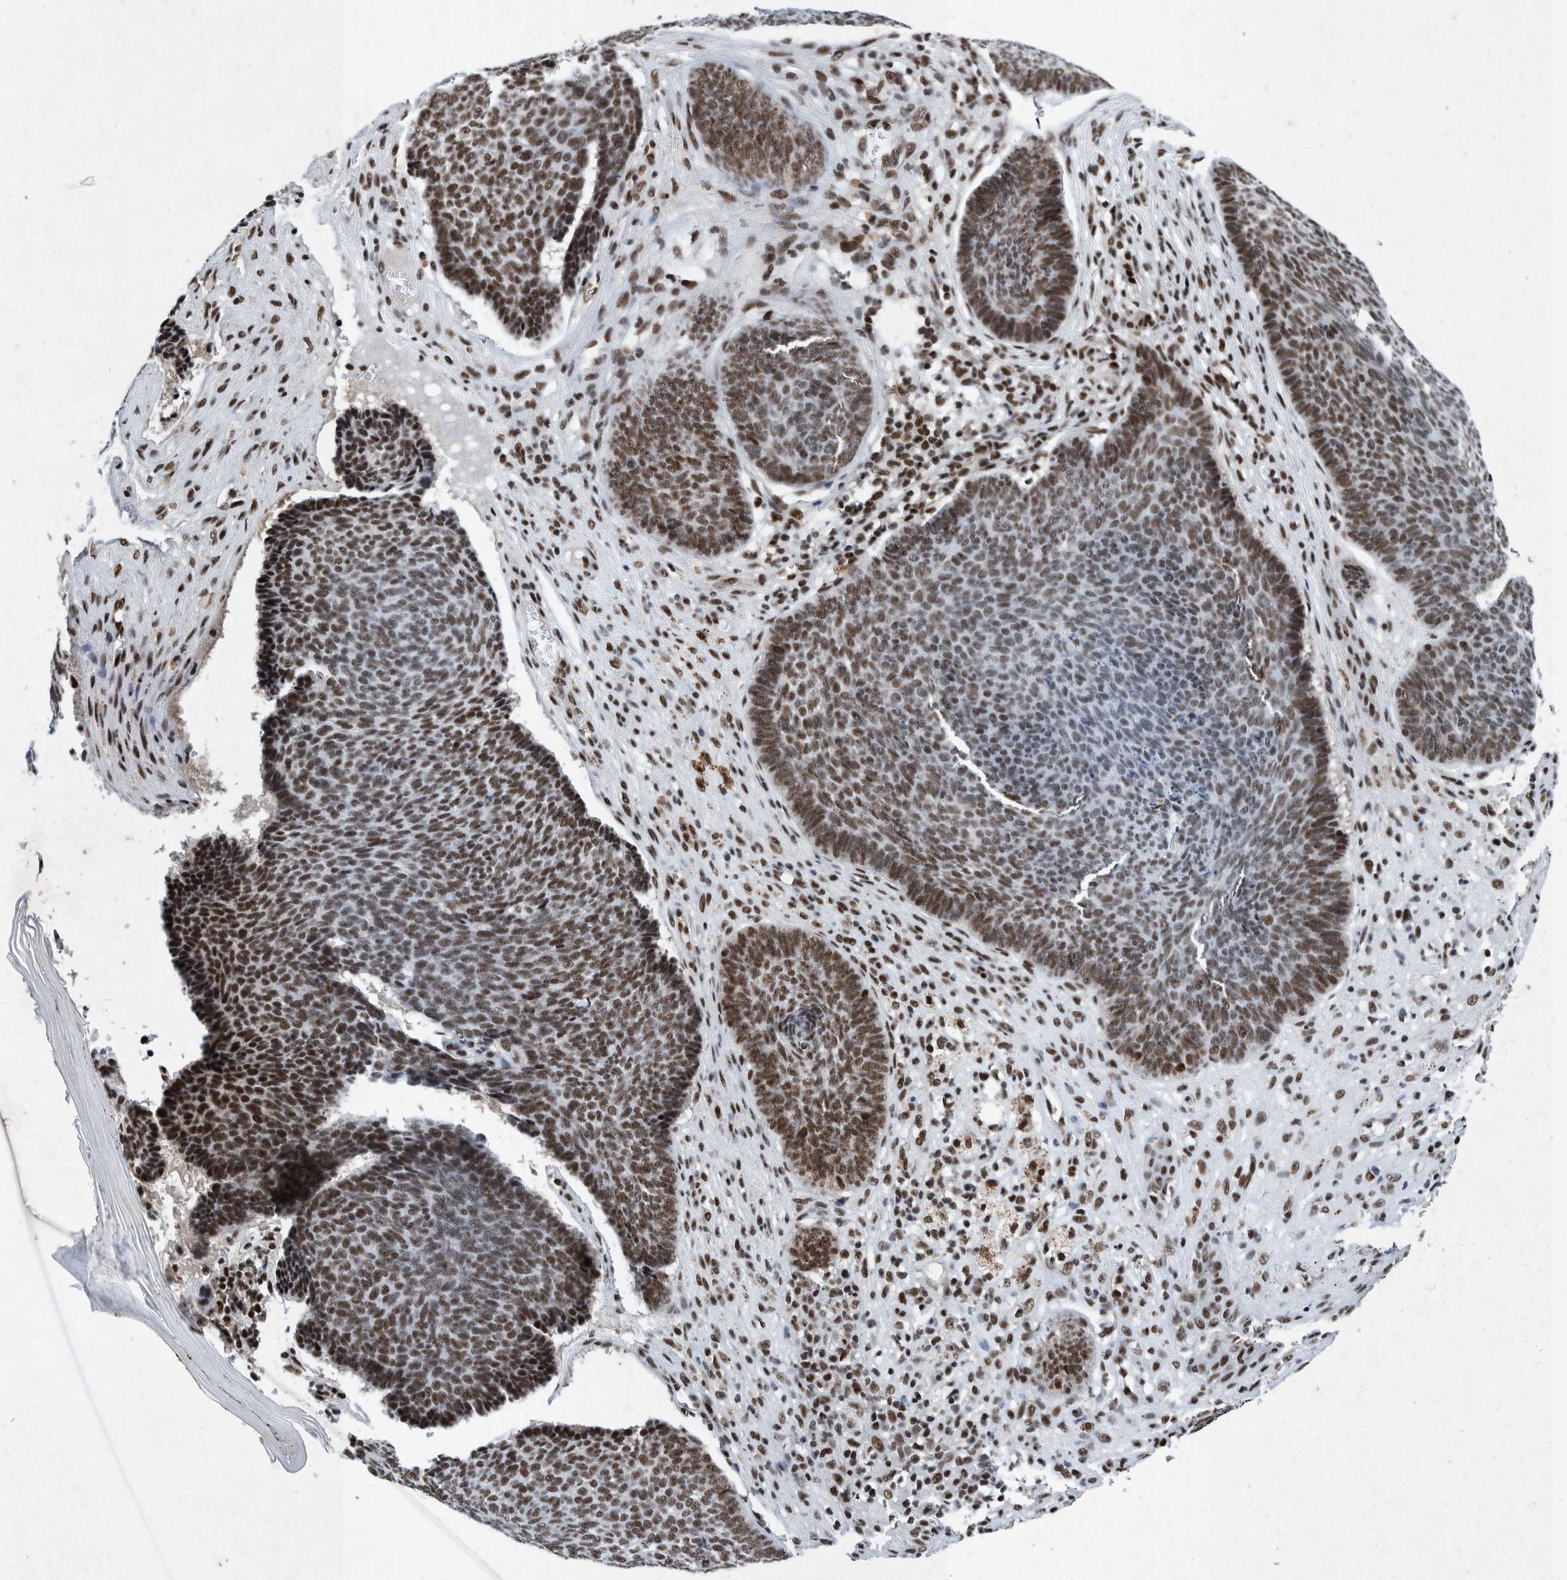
{"staining": {"intensity": "strong", "quantity": ">75%", "location": "nuclear"}, "tissue": "skin cancer", "cell_type": "Tumor cells", "image_type": "cancer", "snomed": [{"axis": "morphology", "description": "Basal cell carcinoma"}, {"axis": "topography", "description": "Skin"}], "caption": "Immunohistochemical staining of human skin cancer (basal cell carcinoma) displays strong nuclear protein staining in about >75% of tumor cells.", "gene": "TAF10", "patient": {"sex": "male", "age": 84}}